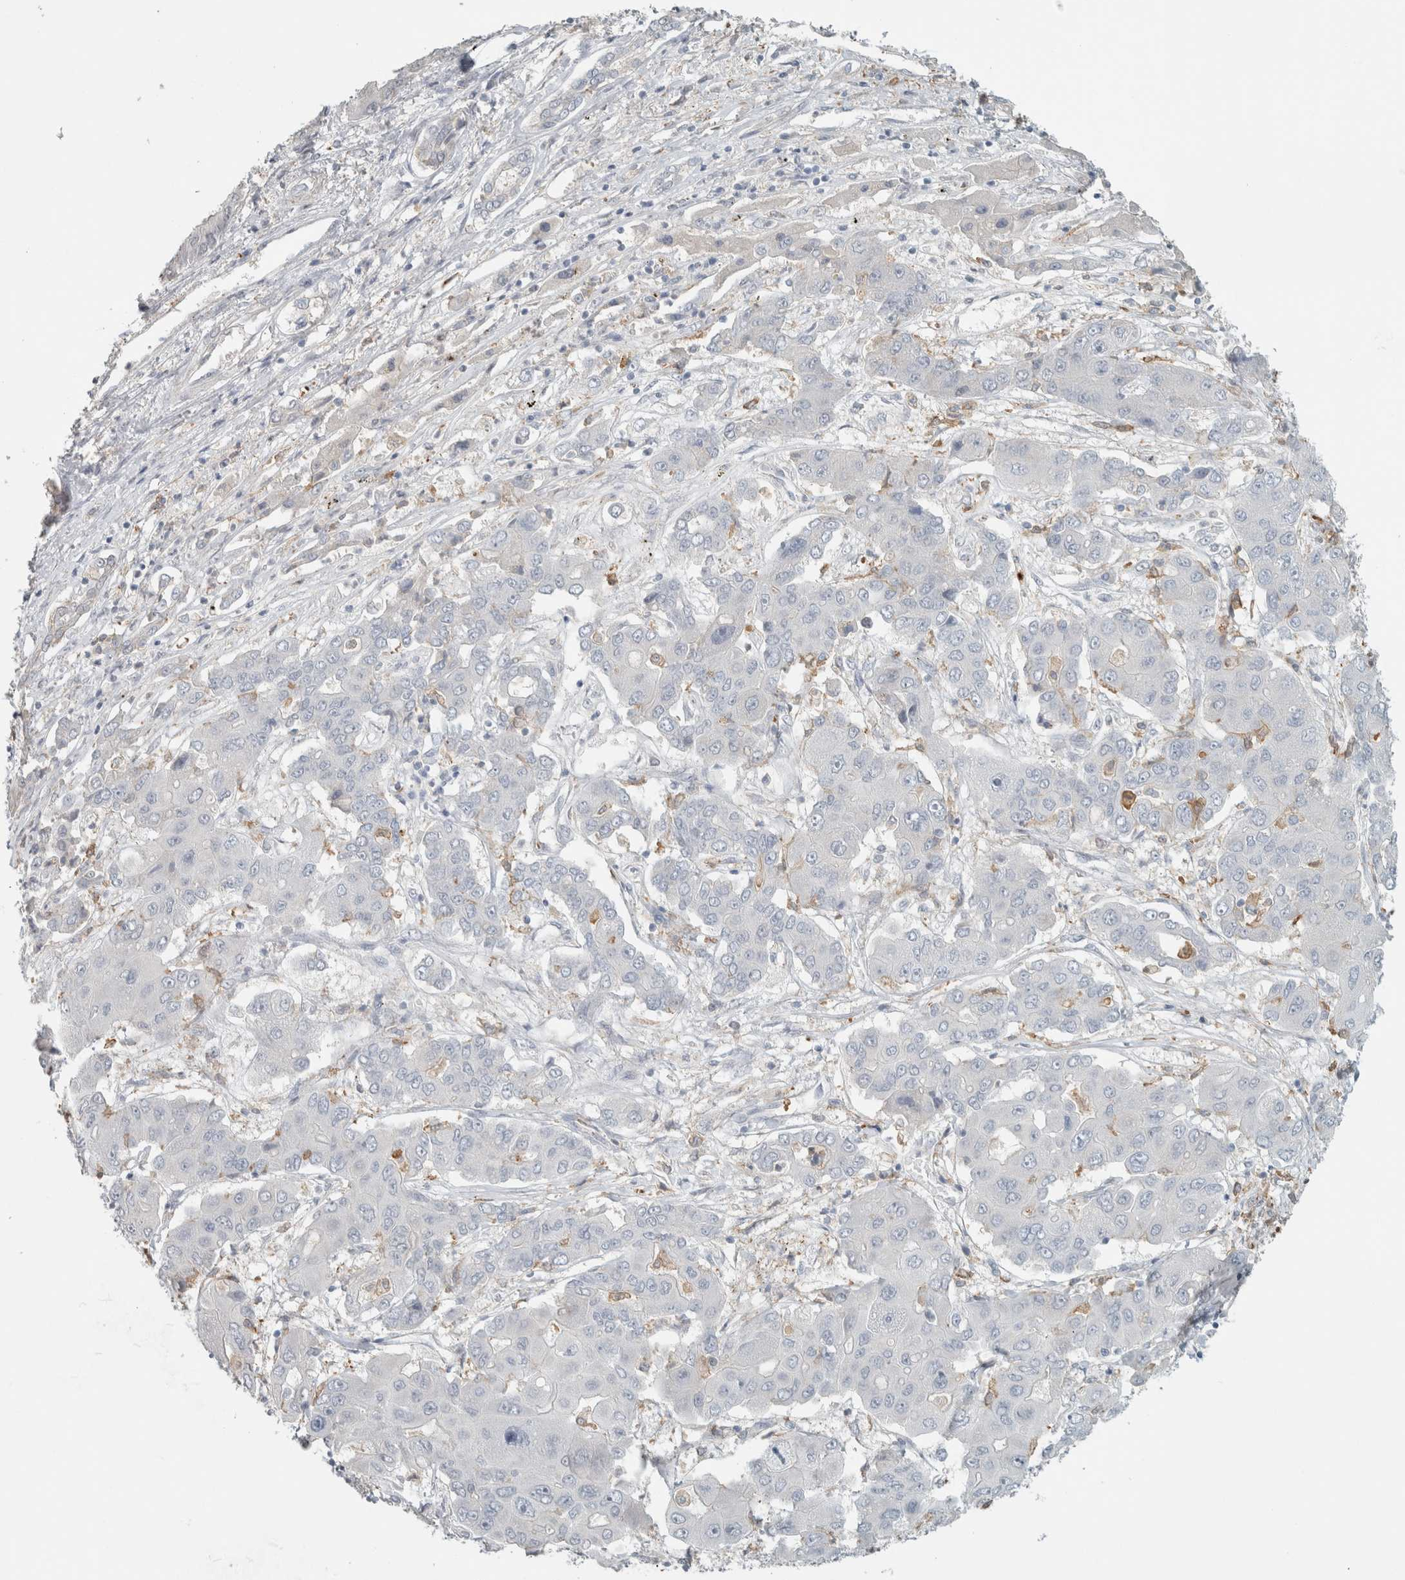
{"staining": {"intensity": "negative", "quantity": "none", "location": "none"}, "tissue": "liver cancer", "cell_type": "Tumor cells", "image_type": "cancer", "snomed": [{"axis": "morphology", "description": "Cholangiocarcinoma"}, {"axis": "topography", "description": "Liver"}], "caption": "The histopathology image shows no staining of tumor cells in cholangiocarcinoma (liver).", "gene": "SCIN", "patient": {"sex": "male", "age": 67}}